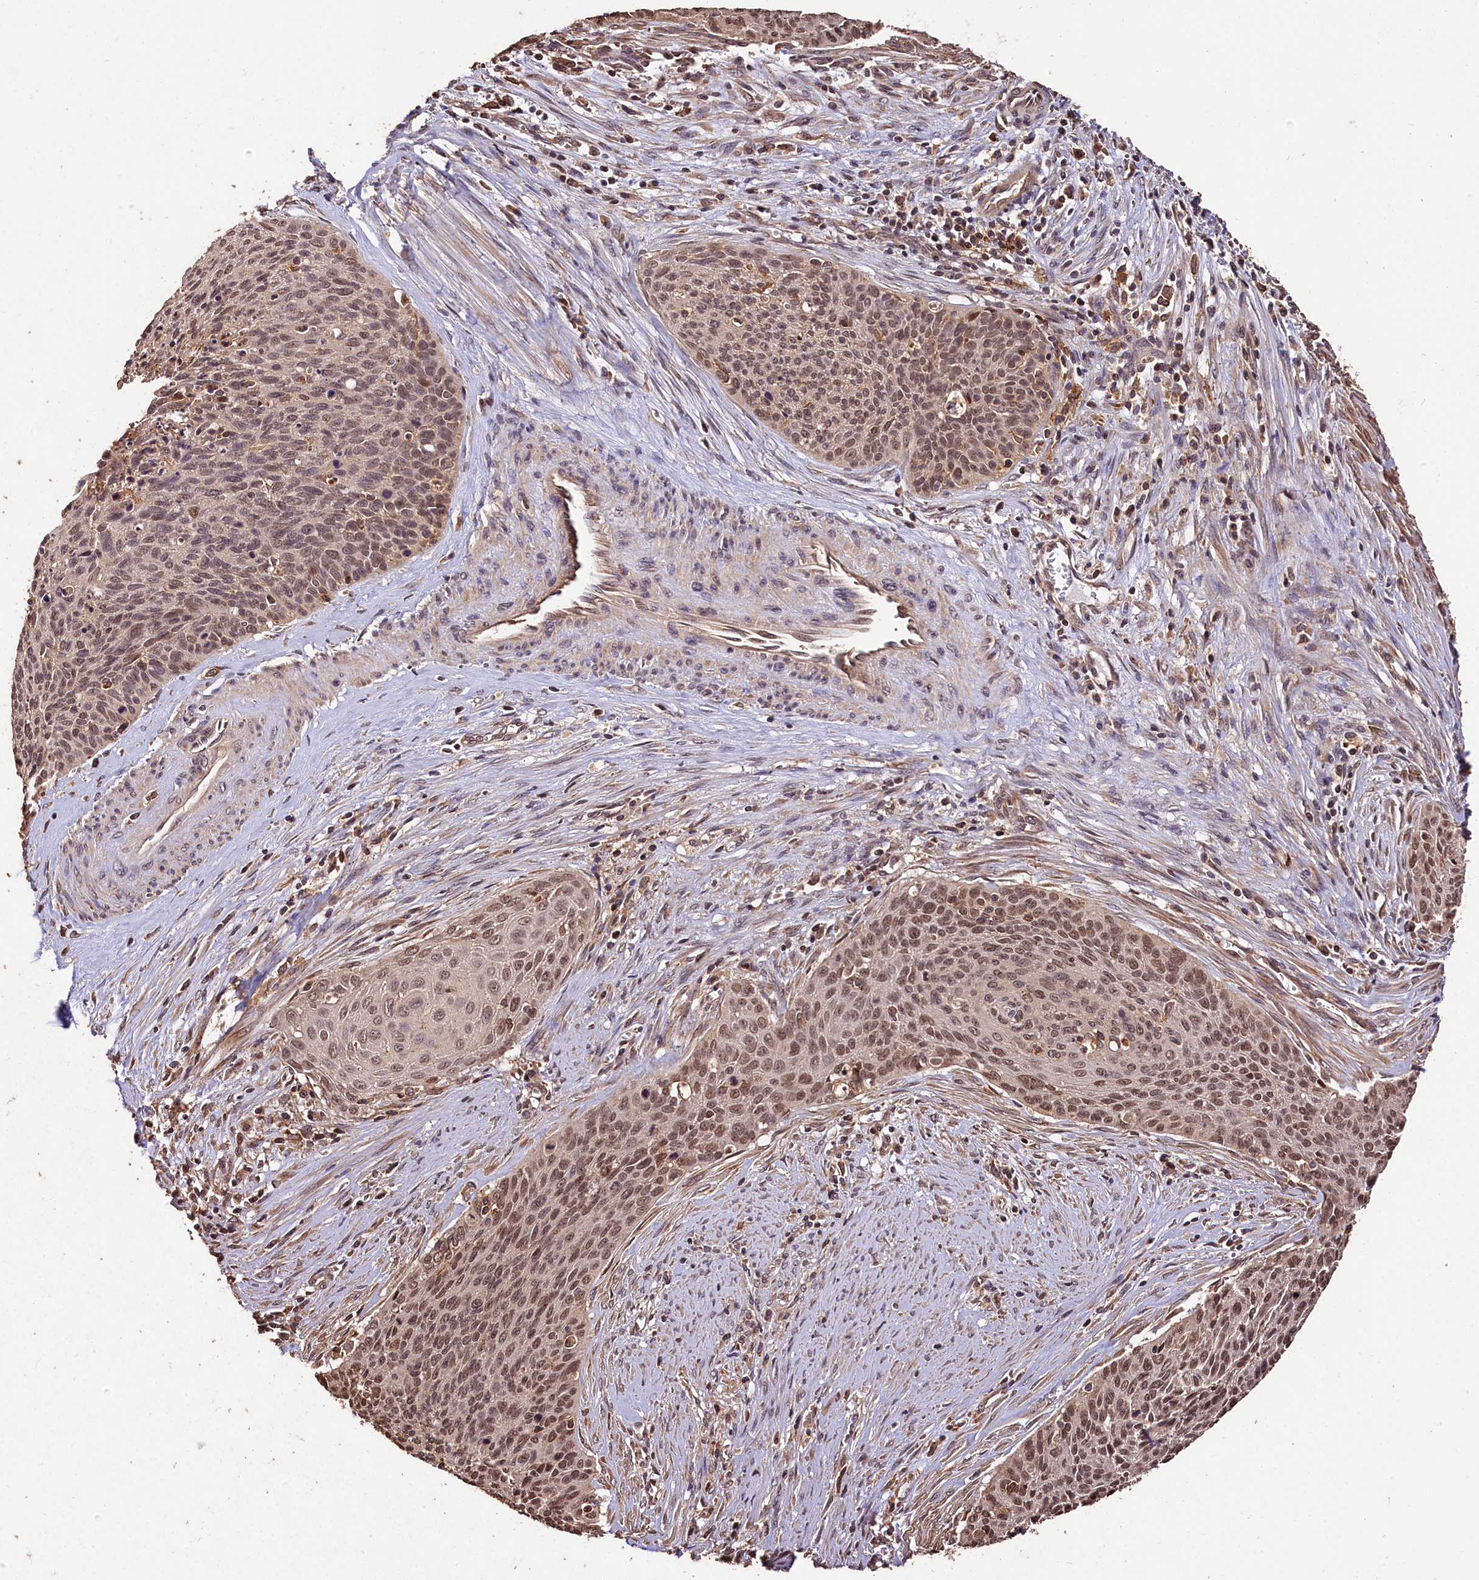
{"staining": {"intensity": "moderate", "quantity": ">75%", "location": "nuclear"}, "tissue": "cervical cancer", "cell_type": "Tumor cells", "image_type": "cancer", "snomed": [{"axis": "morphology", "description": "Squamous cell carcinoma, NOS"}, {"axis": "topography", "description": "Cervix"}], "caption": "This photomicrograph reveals immunohistochemistry staining of human cervical cancer, with medium moderate nuclear positivity in approximately >75% of tumor cells.", "gene": "KPTN", "patient": {"sex": "female", "age": 55}}